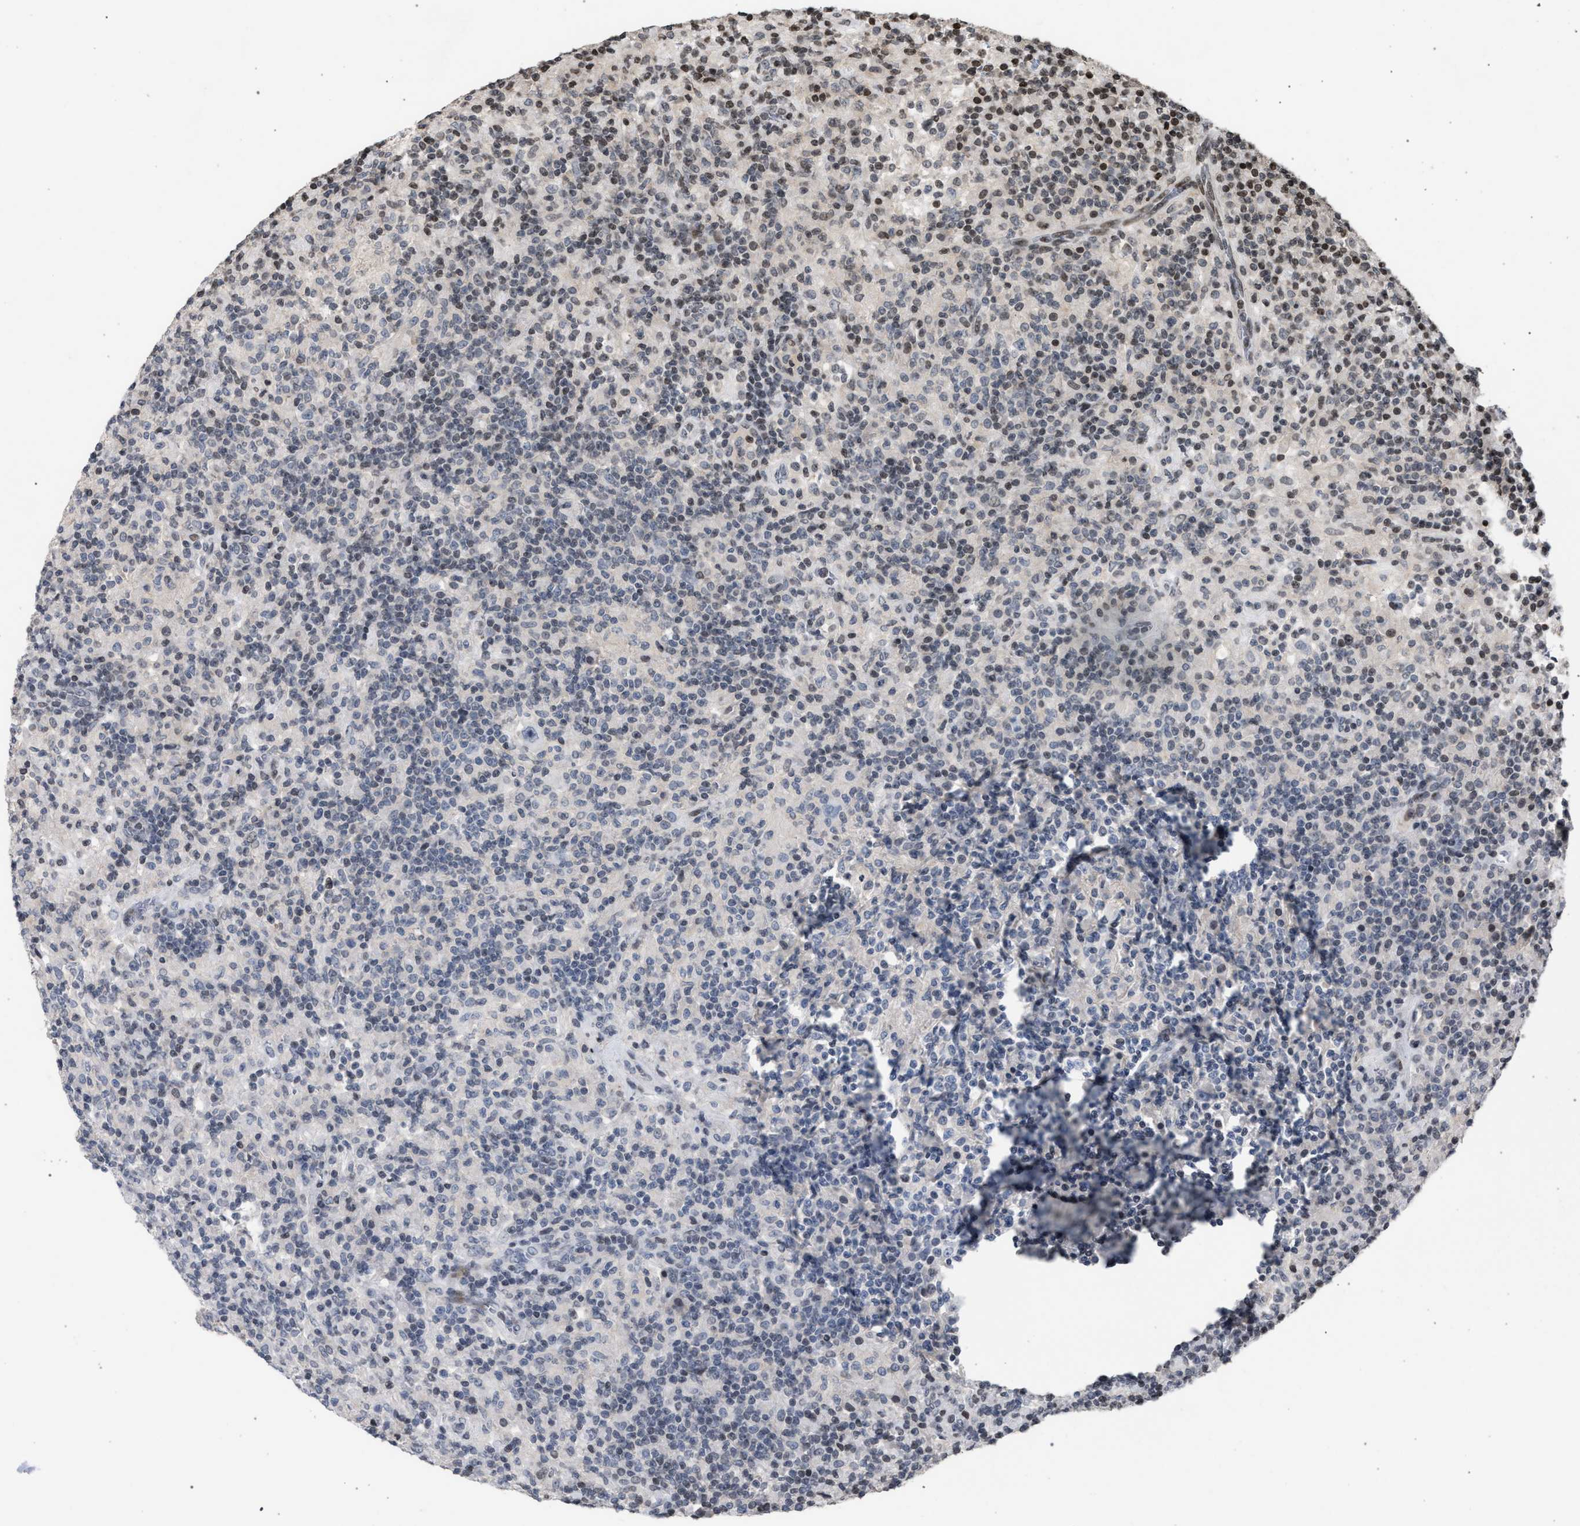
{"staining": {"intensity": "negative", "quantity": "none", "location": "none"}, "tissue": "lymphoma", "cell_type": "Tumor cells", "image_type": "cancer", "snomed": [{"axis": "morphology", "description": "Hodgkin's disease, NOS"}, {"axis": "topography", "description": "Lymph node"}], "caption": "The image demonstrates no staining of tumor cells in Hodgkin's disease.", "gene": "FOXD3", "patient": {"sex": "male", "age": 70}}